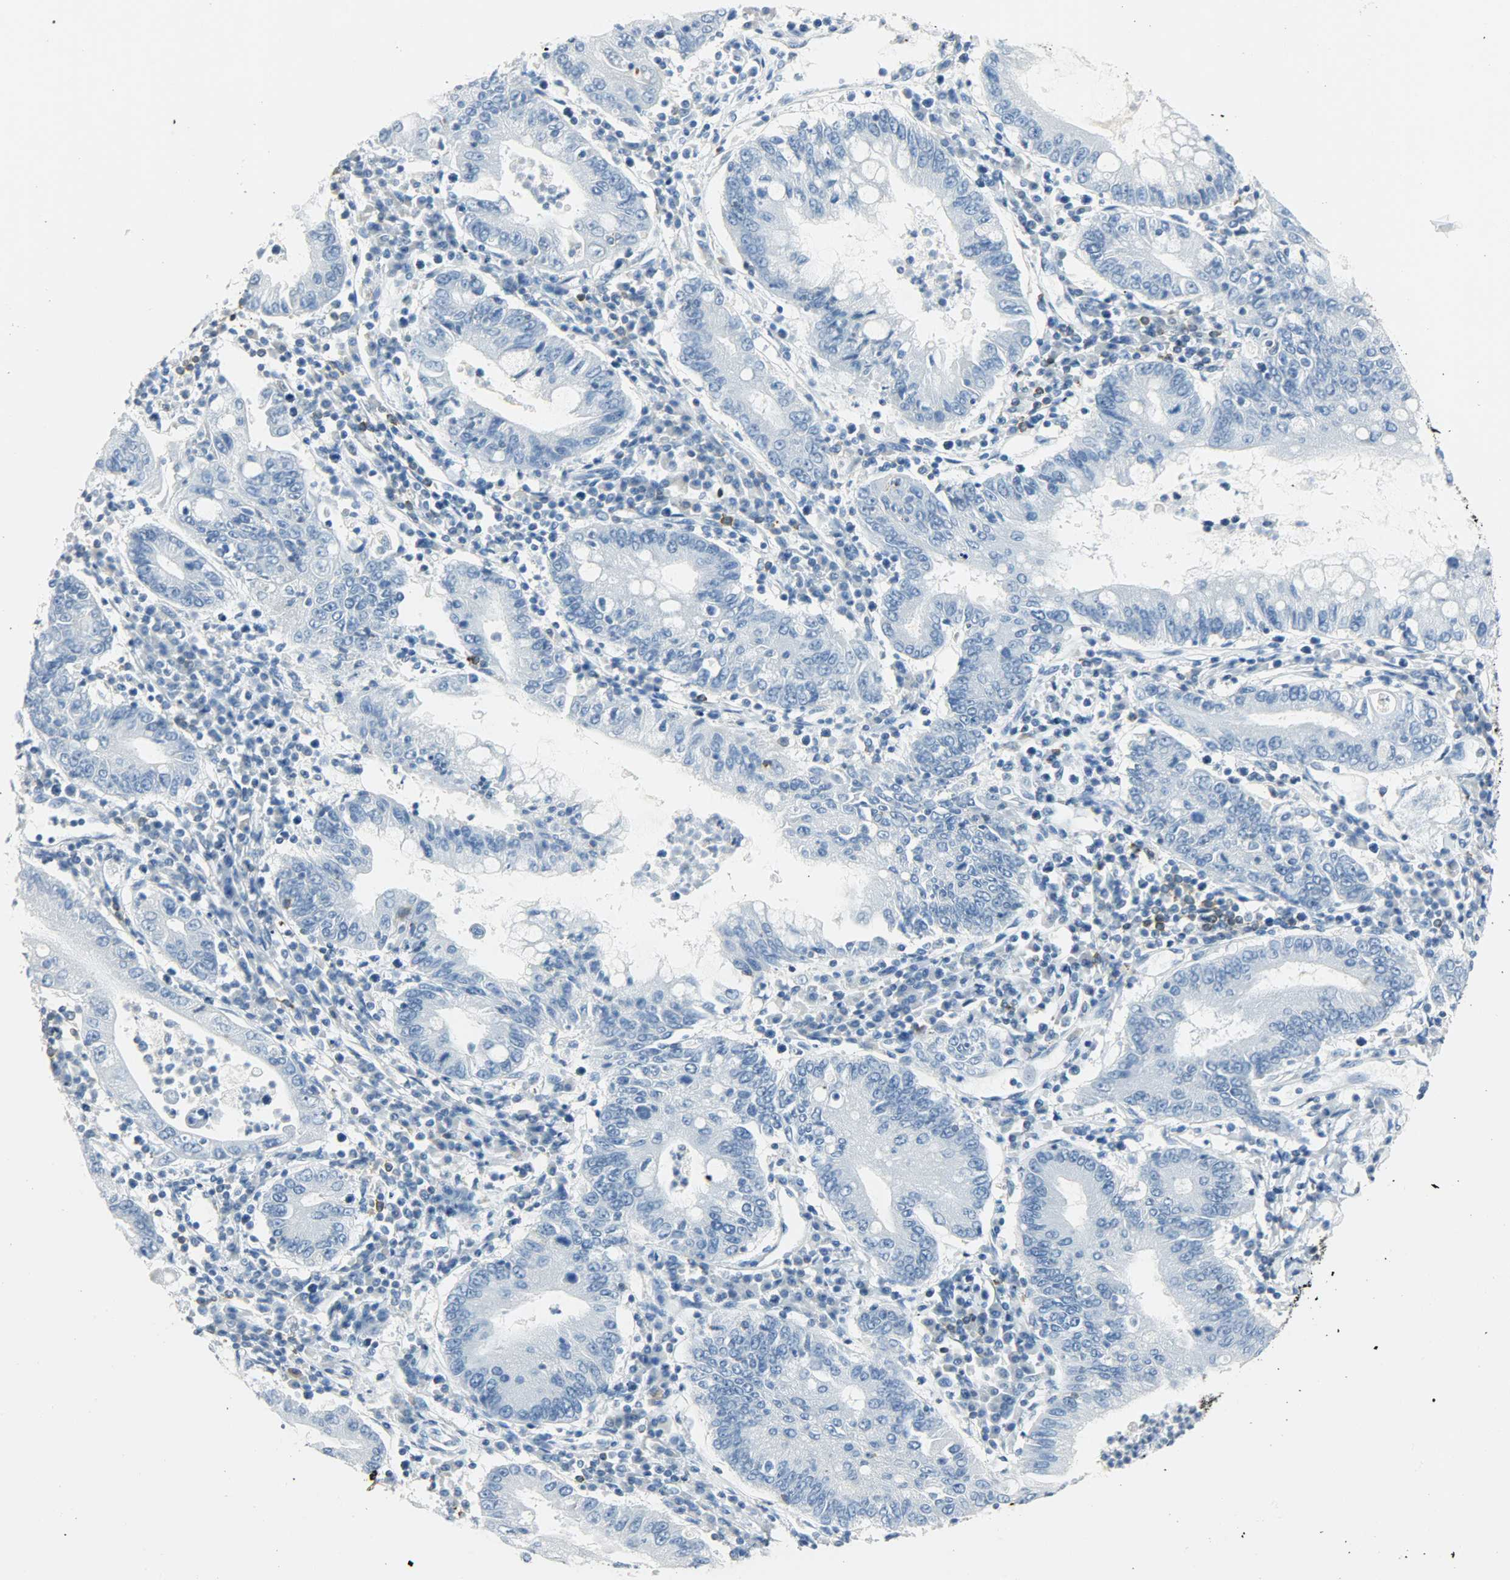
{"staining": {"intensity": "negative", "quantity": "none", "location": "none"}, "tissue": "stomach cancer", "cell_type": "Tumor cells", "image_type": "cancer", "snomed": [{"axis": "morphology", "description": "Normal tissue, NOS"}, {"axis": "morphology", "description": "Adenocarcinoma, NOS"}, {"axis": "topography", "description": "Esophagus"}, {"axis": "topography", "description": "Stomach, upper"}, {"axis": "topography", "description": "Peripheral nerve tissue"}], "caption": "The photomicrograph demonstrates no significant staining in tumor cells of stomach adenocarcinoma. (DAB (3,3'-diaminobenzidine) IHC visualized using brightfield microscopy, high magnification).", "gene": "PTPN6", "patient": {"sex": "male", "age": 62}}